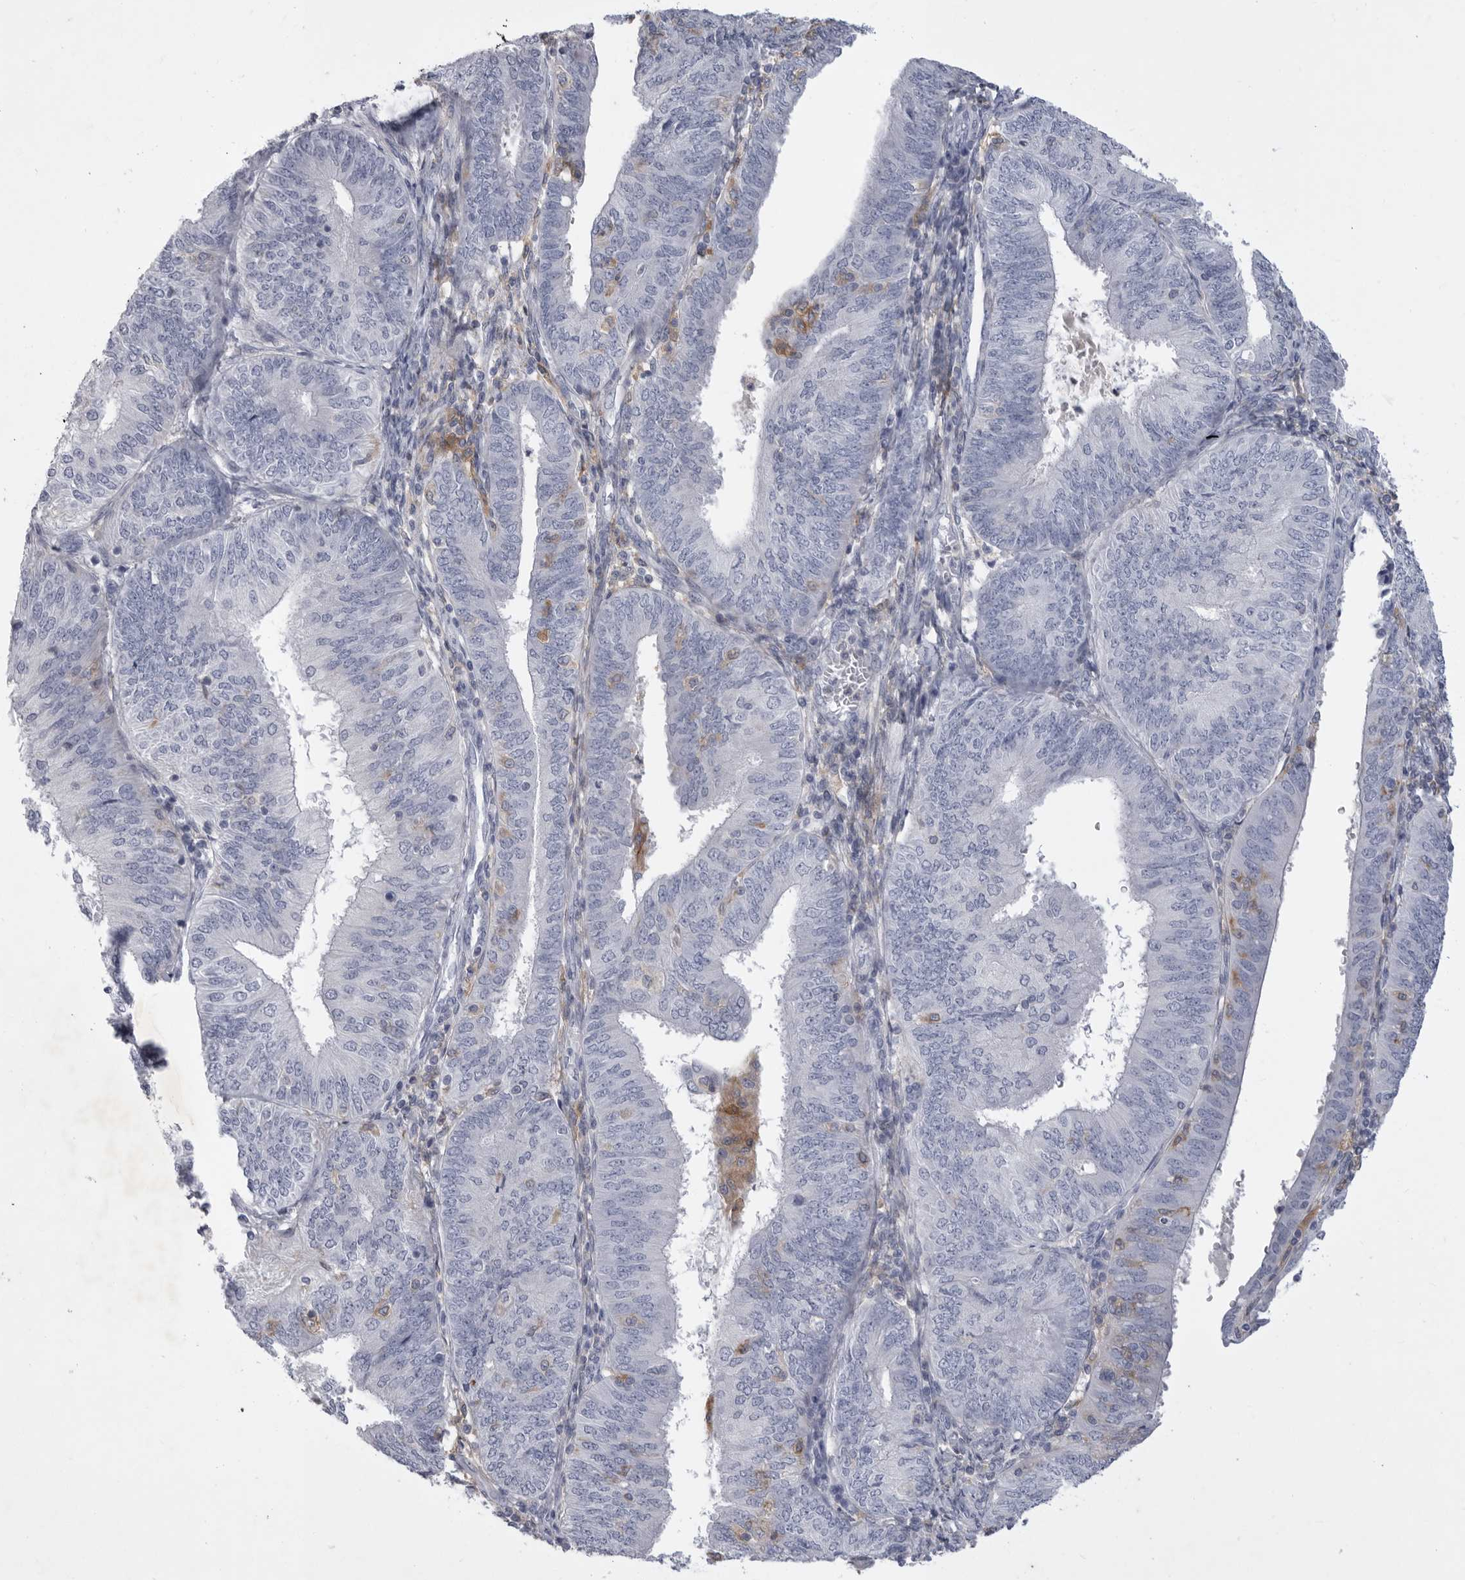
{"staining": {"intensity": "negative", "quantity": "none", "location": "none"}, "tissue": "endometrial cancer", "cell_type": "Tumor cells", "image_type": "cancer", "snomed": [{"axis": "morphology", "description": "Adenocarcinoma, NOS"}, {"axis": "topography", "description": "Endometrium"}], "caption": "Protein analysis of adenocarcinoma (endometrial) demonstrates no significant staining in tumor cells.", "gene": "SIGLEC10", "patient": {"sex": "female", "age": 58}}